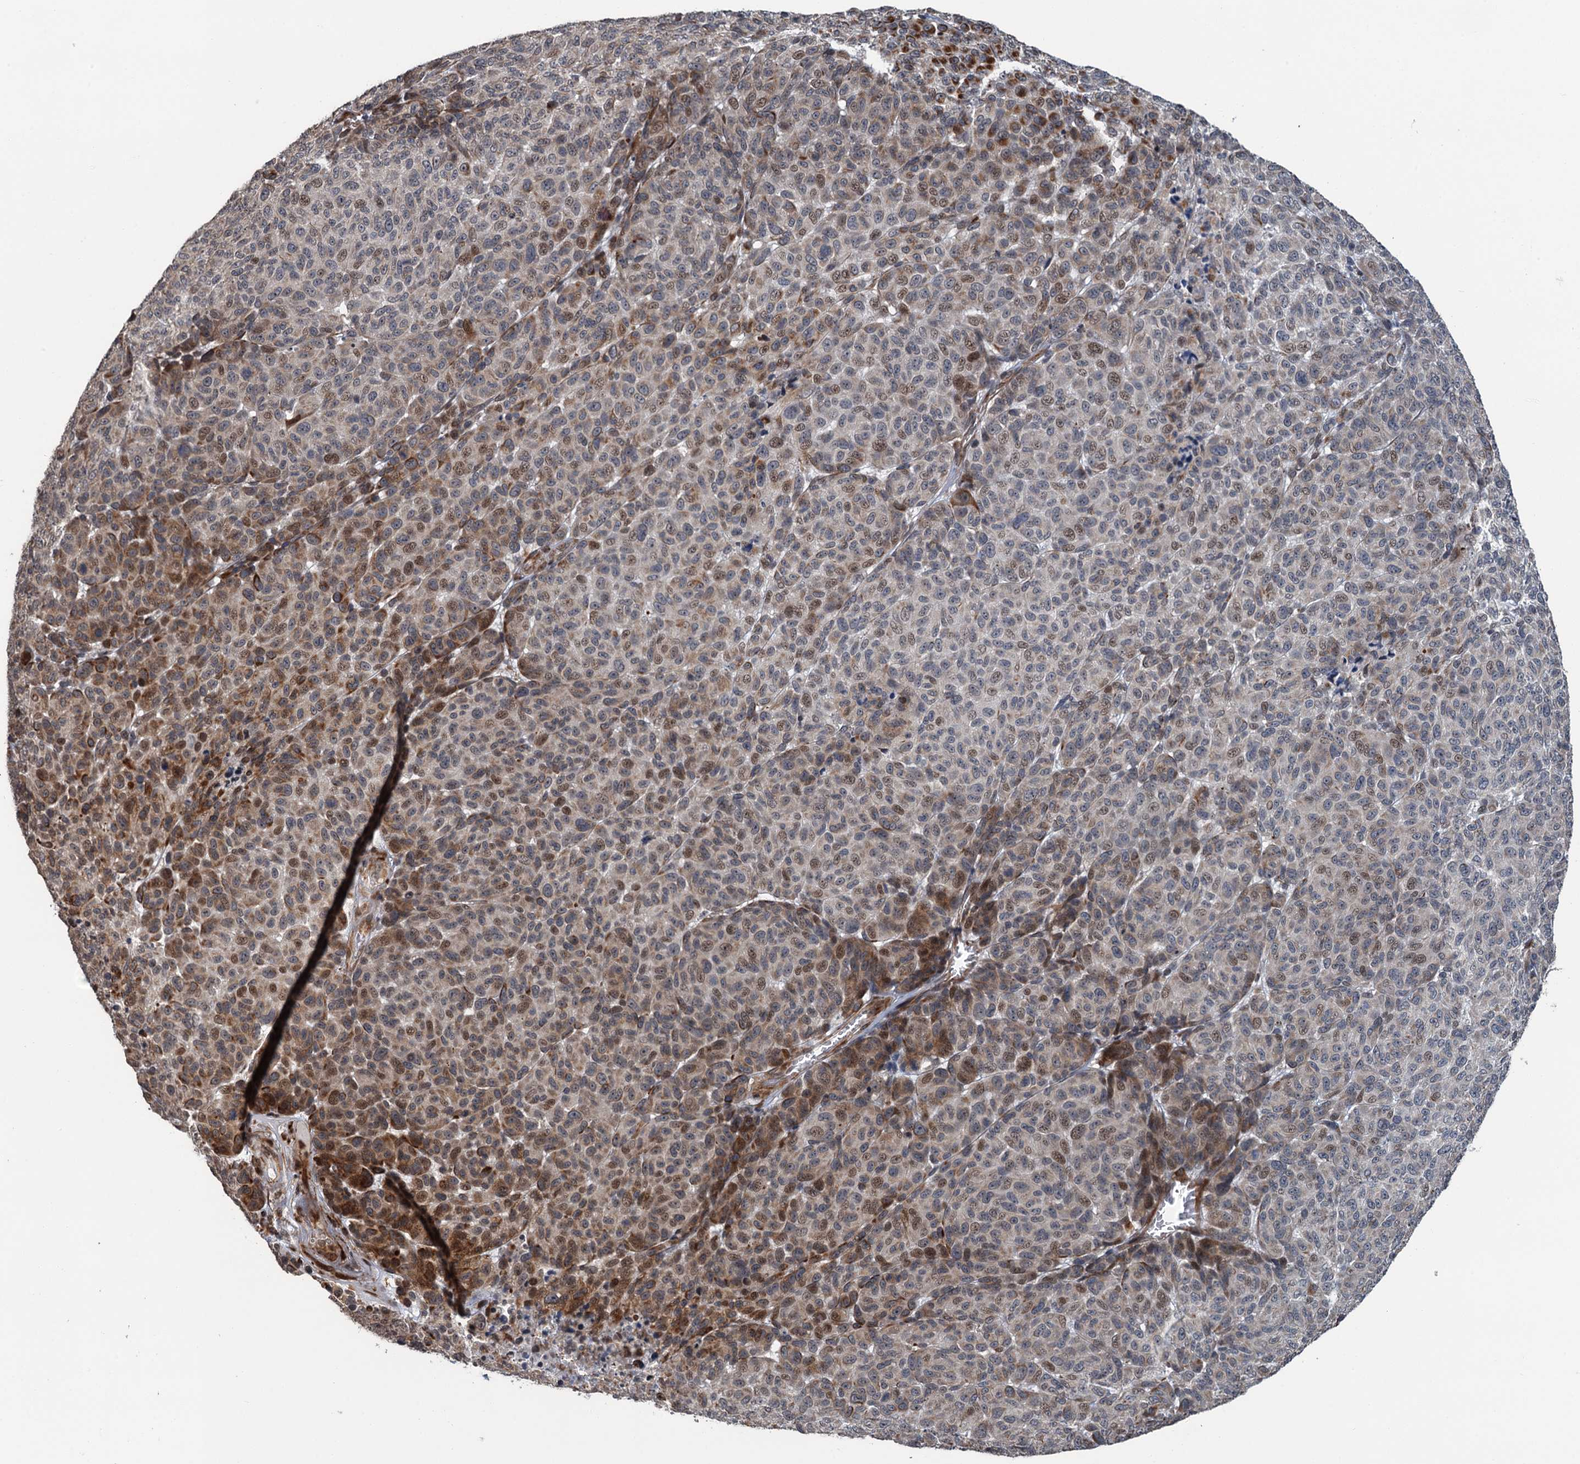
{"staining": {"intensity": "weak", "quantity": "<25%", "location": "cytoplasmic/membranous,nuclear"}, "tissue": "melanoma", "cell_type": "Tumor cells", "image_type": "cancer", "snomed": [{"axis": "morphology", "description": "Malignant melanoma, NOS"}, {"axis": "topography", "description": "Skin"}], "caption": "Tumor cells are negative for protein expression in human malignant melanoma. The staining is performed using DAB brown chromogen with nuclei counter-stained in using hematoxylin.", "gene": "WHAMM", "patient": {"sex": "male", "age": 49}}